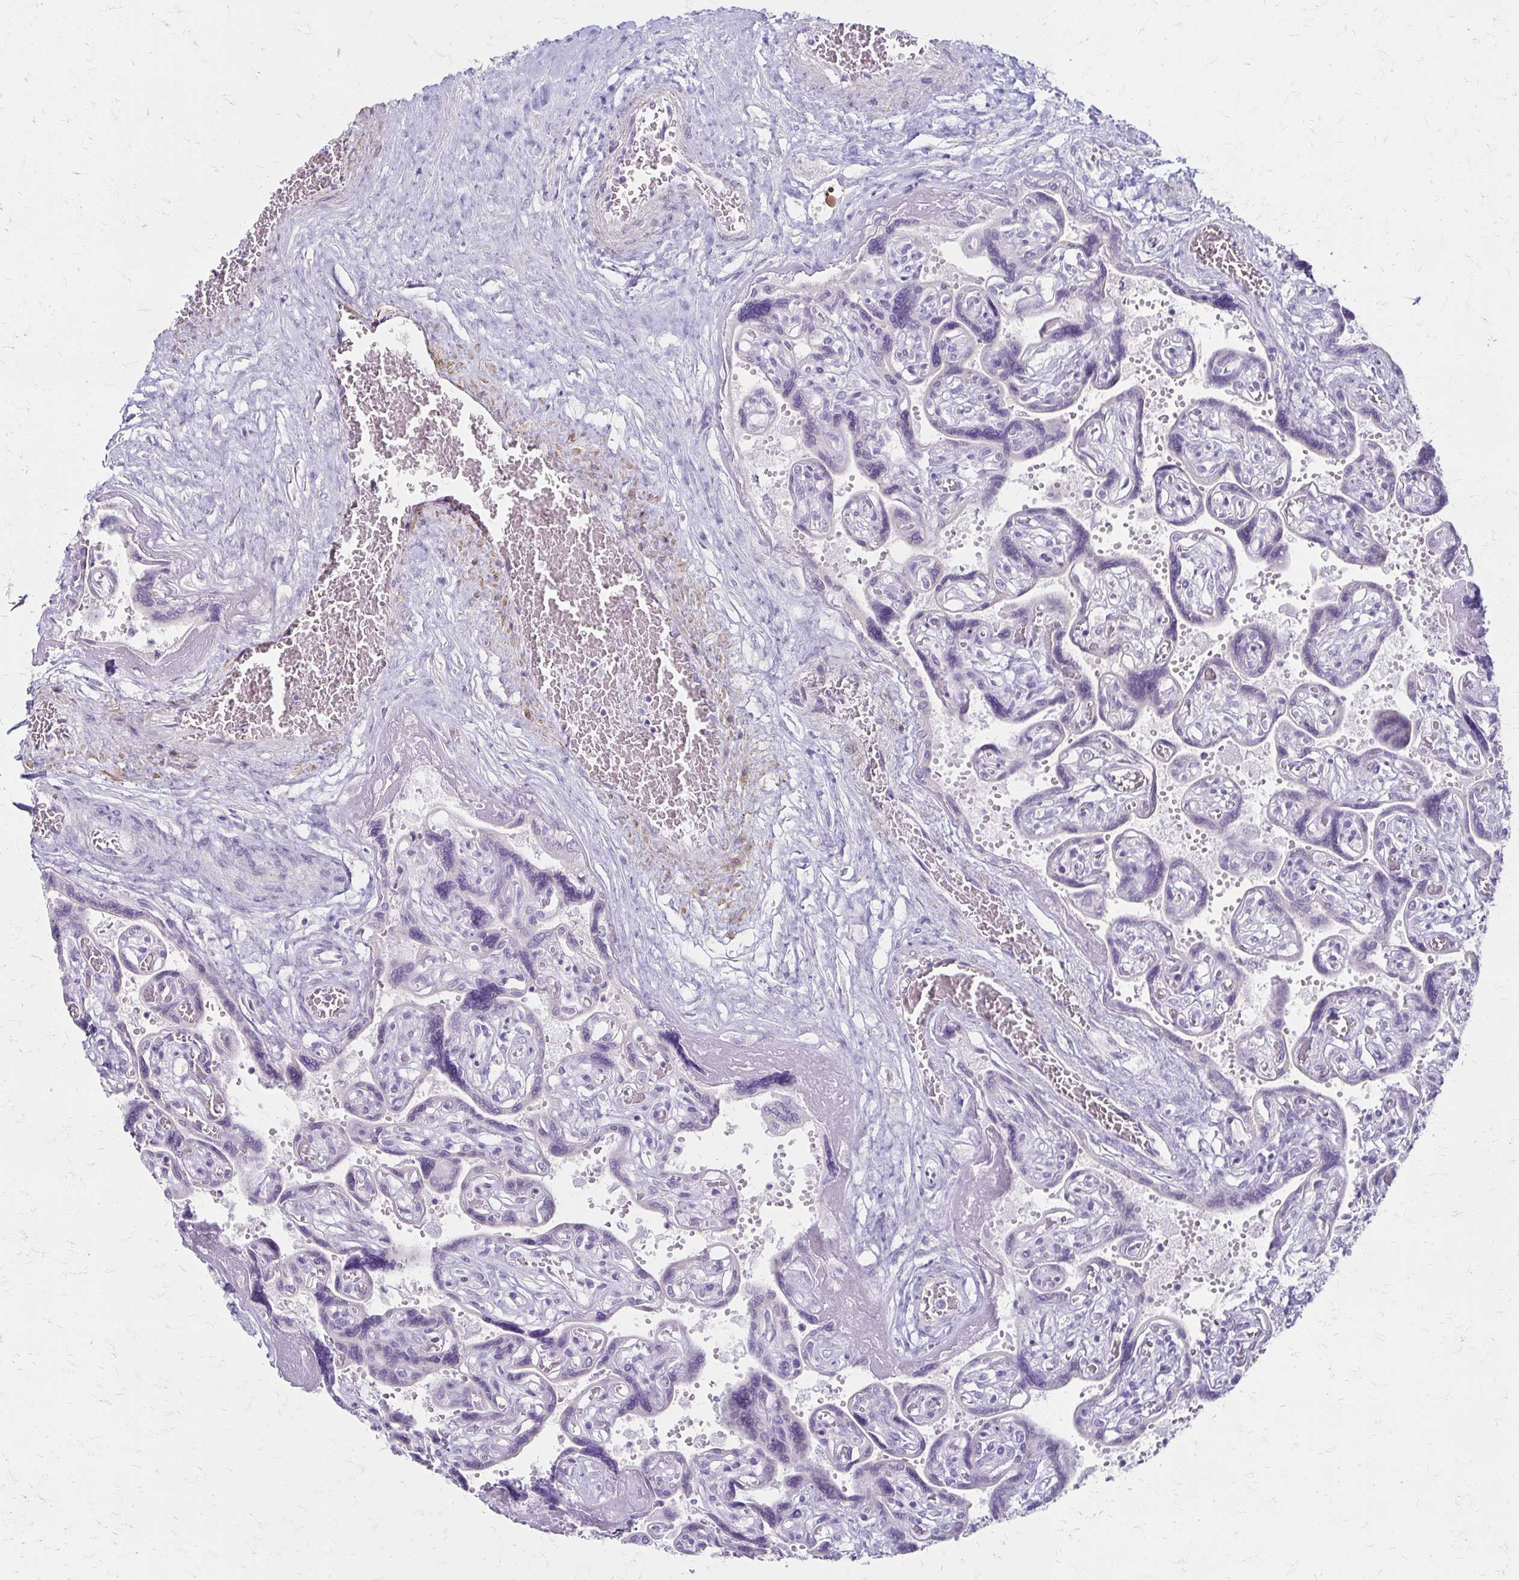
{"staining": {"intensity": "negative", "quantity": "none", "location": "none"}, "tissue": "placenta", "cell_type": "Decidual cells", "image_type": "normal", "snomed": [{"axis": "morphology", "description": "Normal tissue, NOS"}, {"axis": "topography", "description": "Placenta"}], "caption": "Immunohistochemistry photomicrograph of unremarkable placenta: human placenta stained with DAB (3,3'-diaminobenzidine) exhibits no significant protein positivity in decidual cells.", "gene": "IVL", "patient": {"sex": "female", "age": 32}}